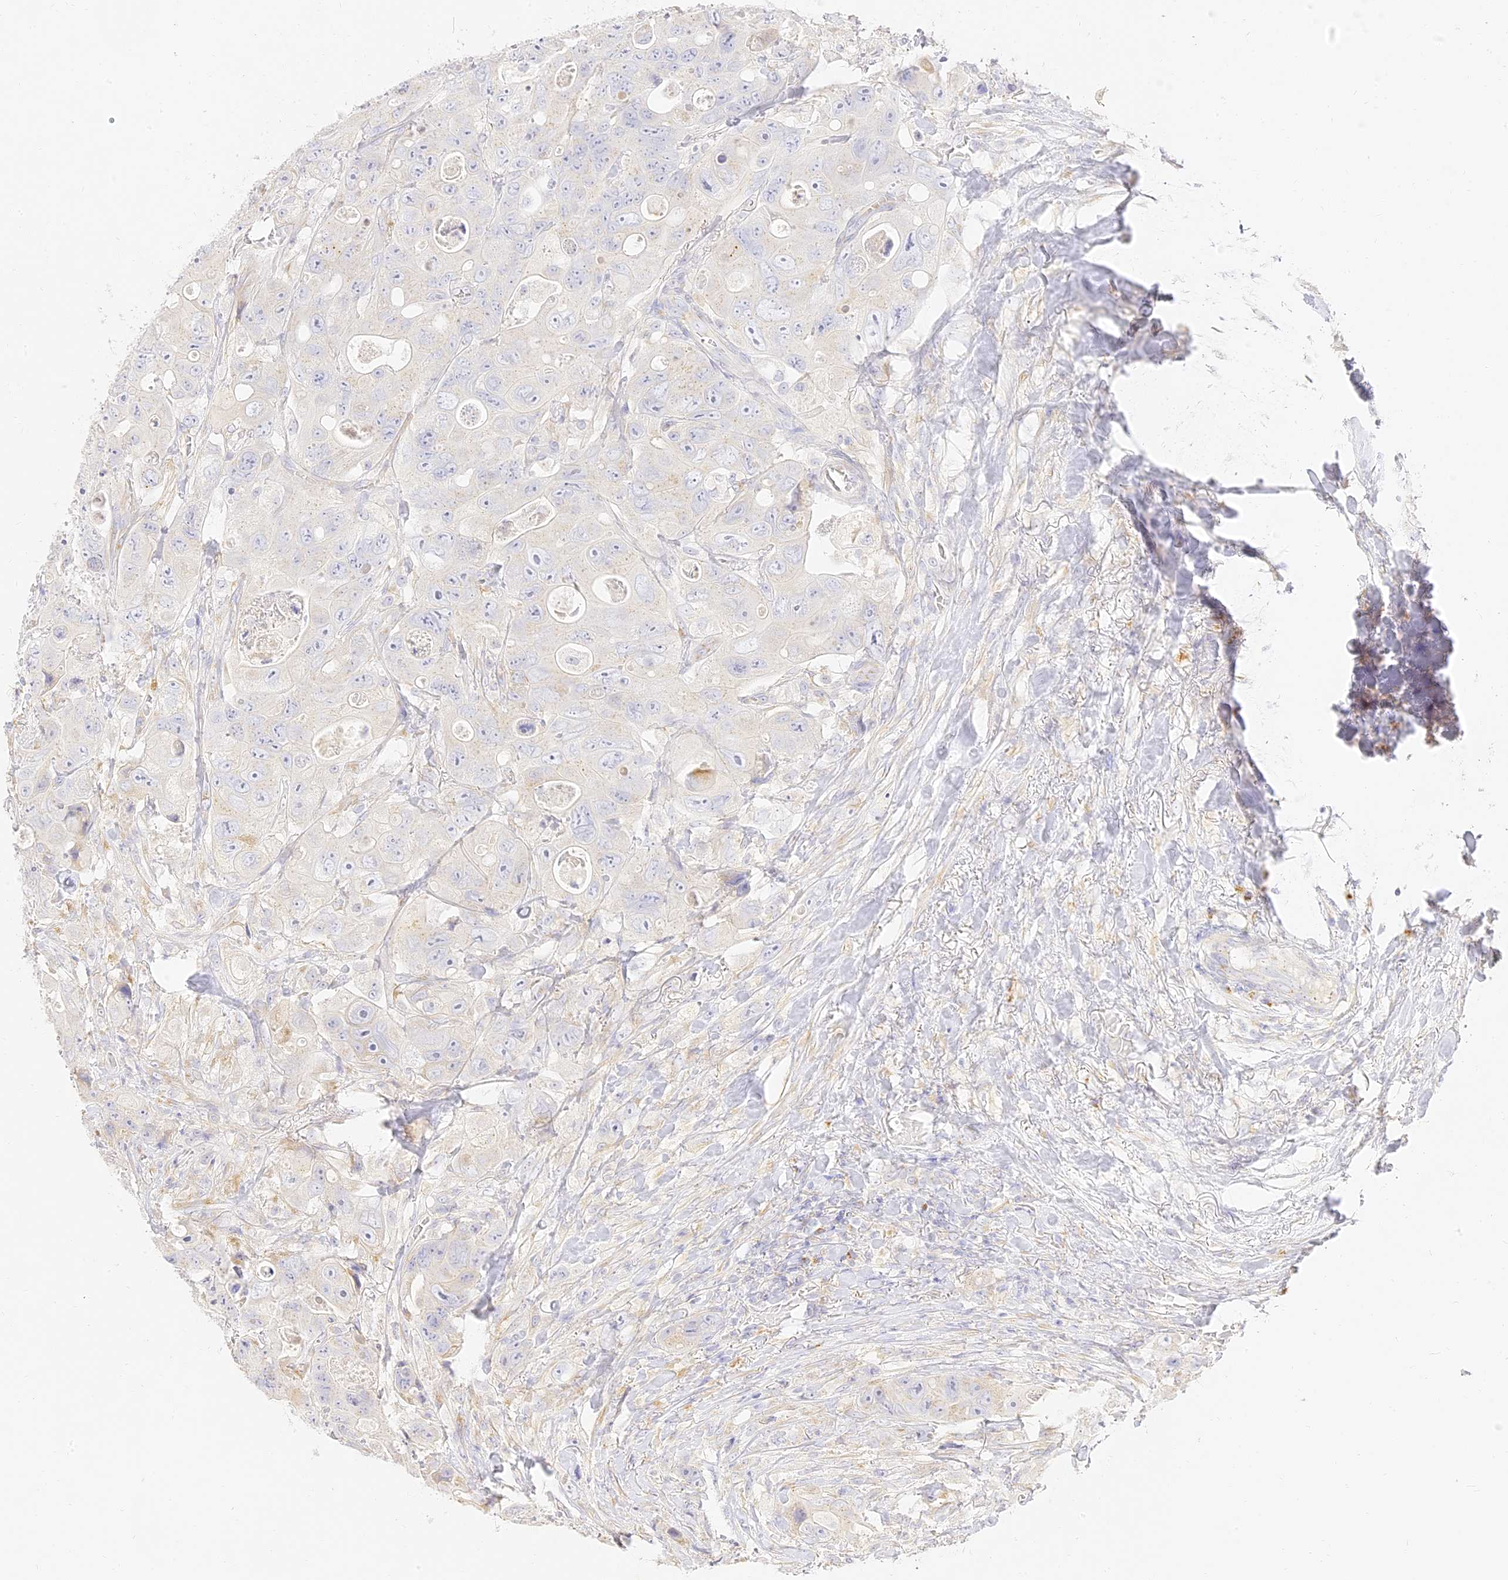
{"staining": {"intensity": "negative", "quantity": "none", "location": "none"}, "tissue": "colorectal cancer", "cell_type": "Tumor cells", "image_type": "cancer", "snomed": [{"axis": "morphology", "description": "Adenocarcinoma, NOS"}, {"axis": "topography", "description": "Colon"}], "caption": "DAB (3,3'-diaminobenzidine) immunohistochemical staining of colorectal cancer shows no significant expression in tumor cells.", "gene": "SEC13", "patient": {"sex": "female", "age": 46}}